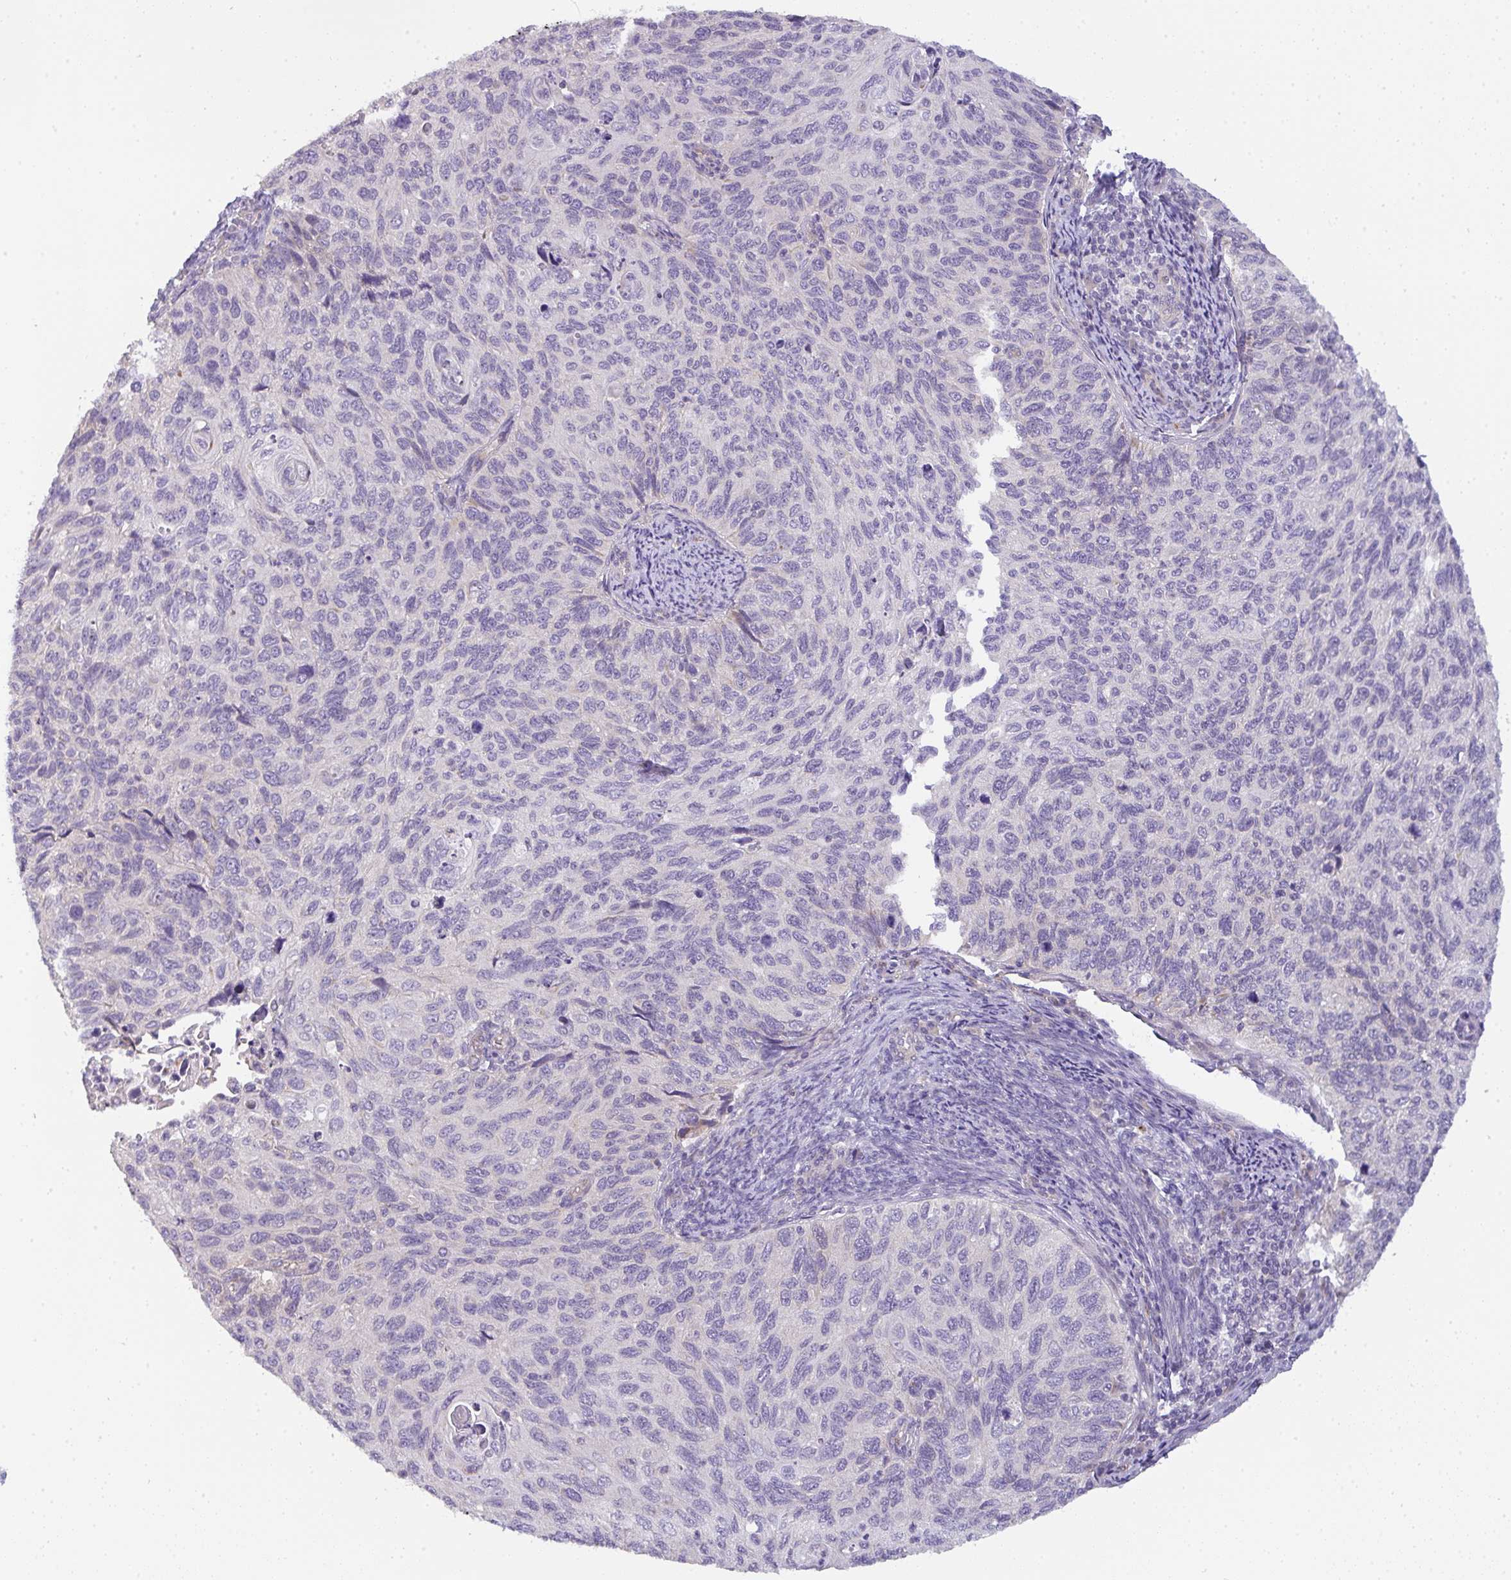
{"staining": {"intensity": "negative", "quantity": "none", "location": "none"}, "tissue": "cervical cancer", "cell_type": "Tumor cells", "image_type": "cancer", "snomed": [{"axis": "morphology", "description": "Squamous cell carcinoma, NOS"}, {"axis": "topography", "description": "Cervix"}], "caption": "Tumor cells show no significant protein expression in cervical squamous cell carcinoma.", "gene": "FILIP1", "patient": {"sex": "female", "age": 70}}